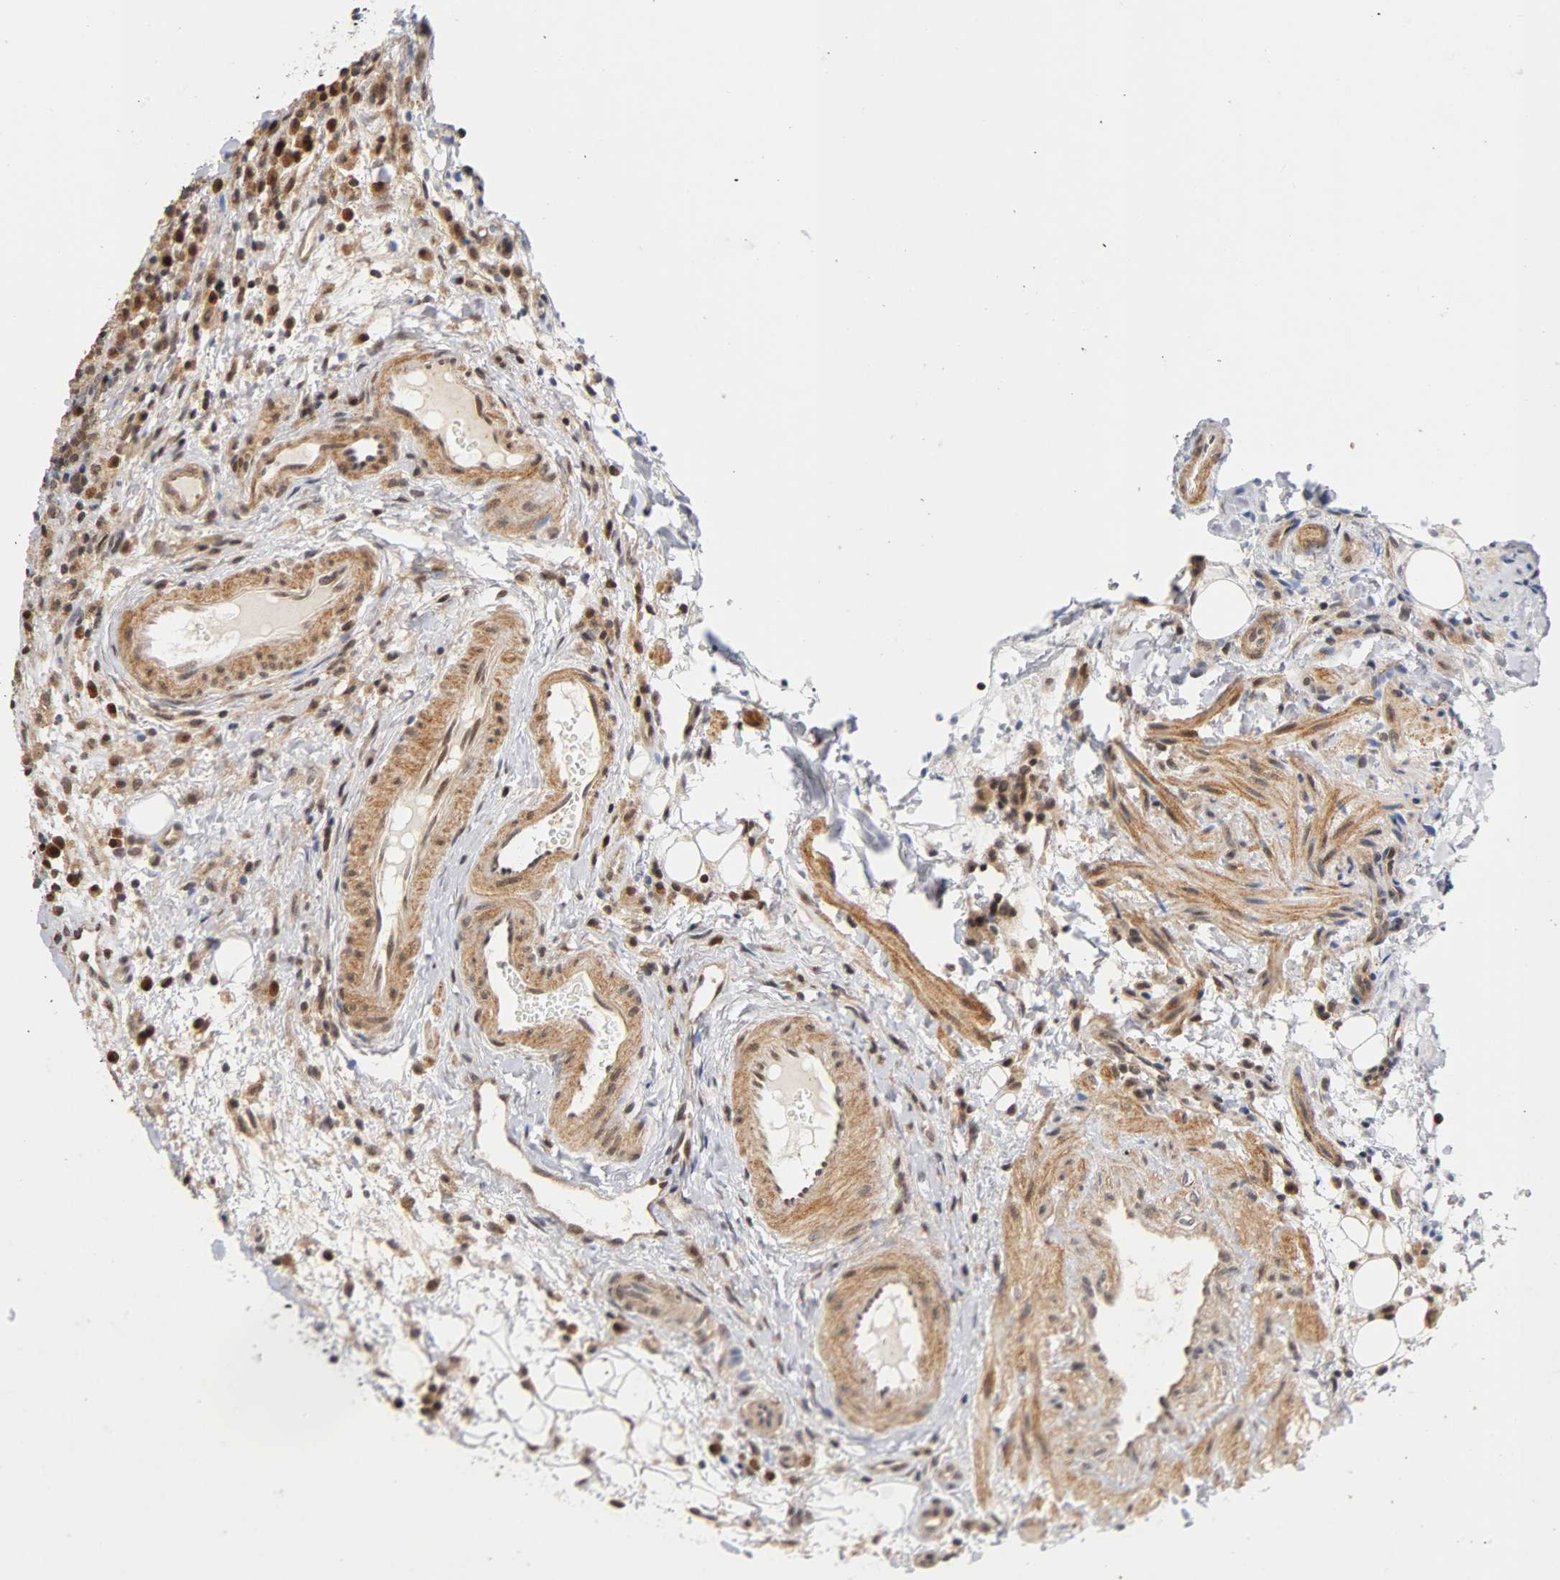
{"staining": {"intensity": "moderate", "quantity": ">75%", "location": "cytoplasmic/membranous,nuclear"}, "tissue": "lymphoma", "cell_type": "Tumor cells", "image_type": "cancer", "snomed": [{"axis": "morphology", "description": "Hodgkin's disease, NOS"}, {"axis": "topography", "description": "Lymph node"}], "caption": "Immunohistochemical staining of human lymphoma exhibits medium levels of moderate cytoplasmic/membranous and nuclear positivity in about >75% of tumor cells.", "gene": "UBE2M", "patient": {"sex": "male", "age": 65}}